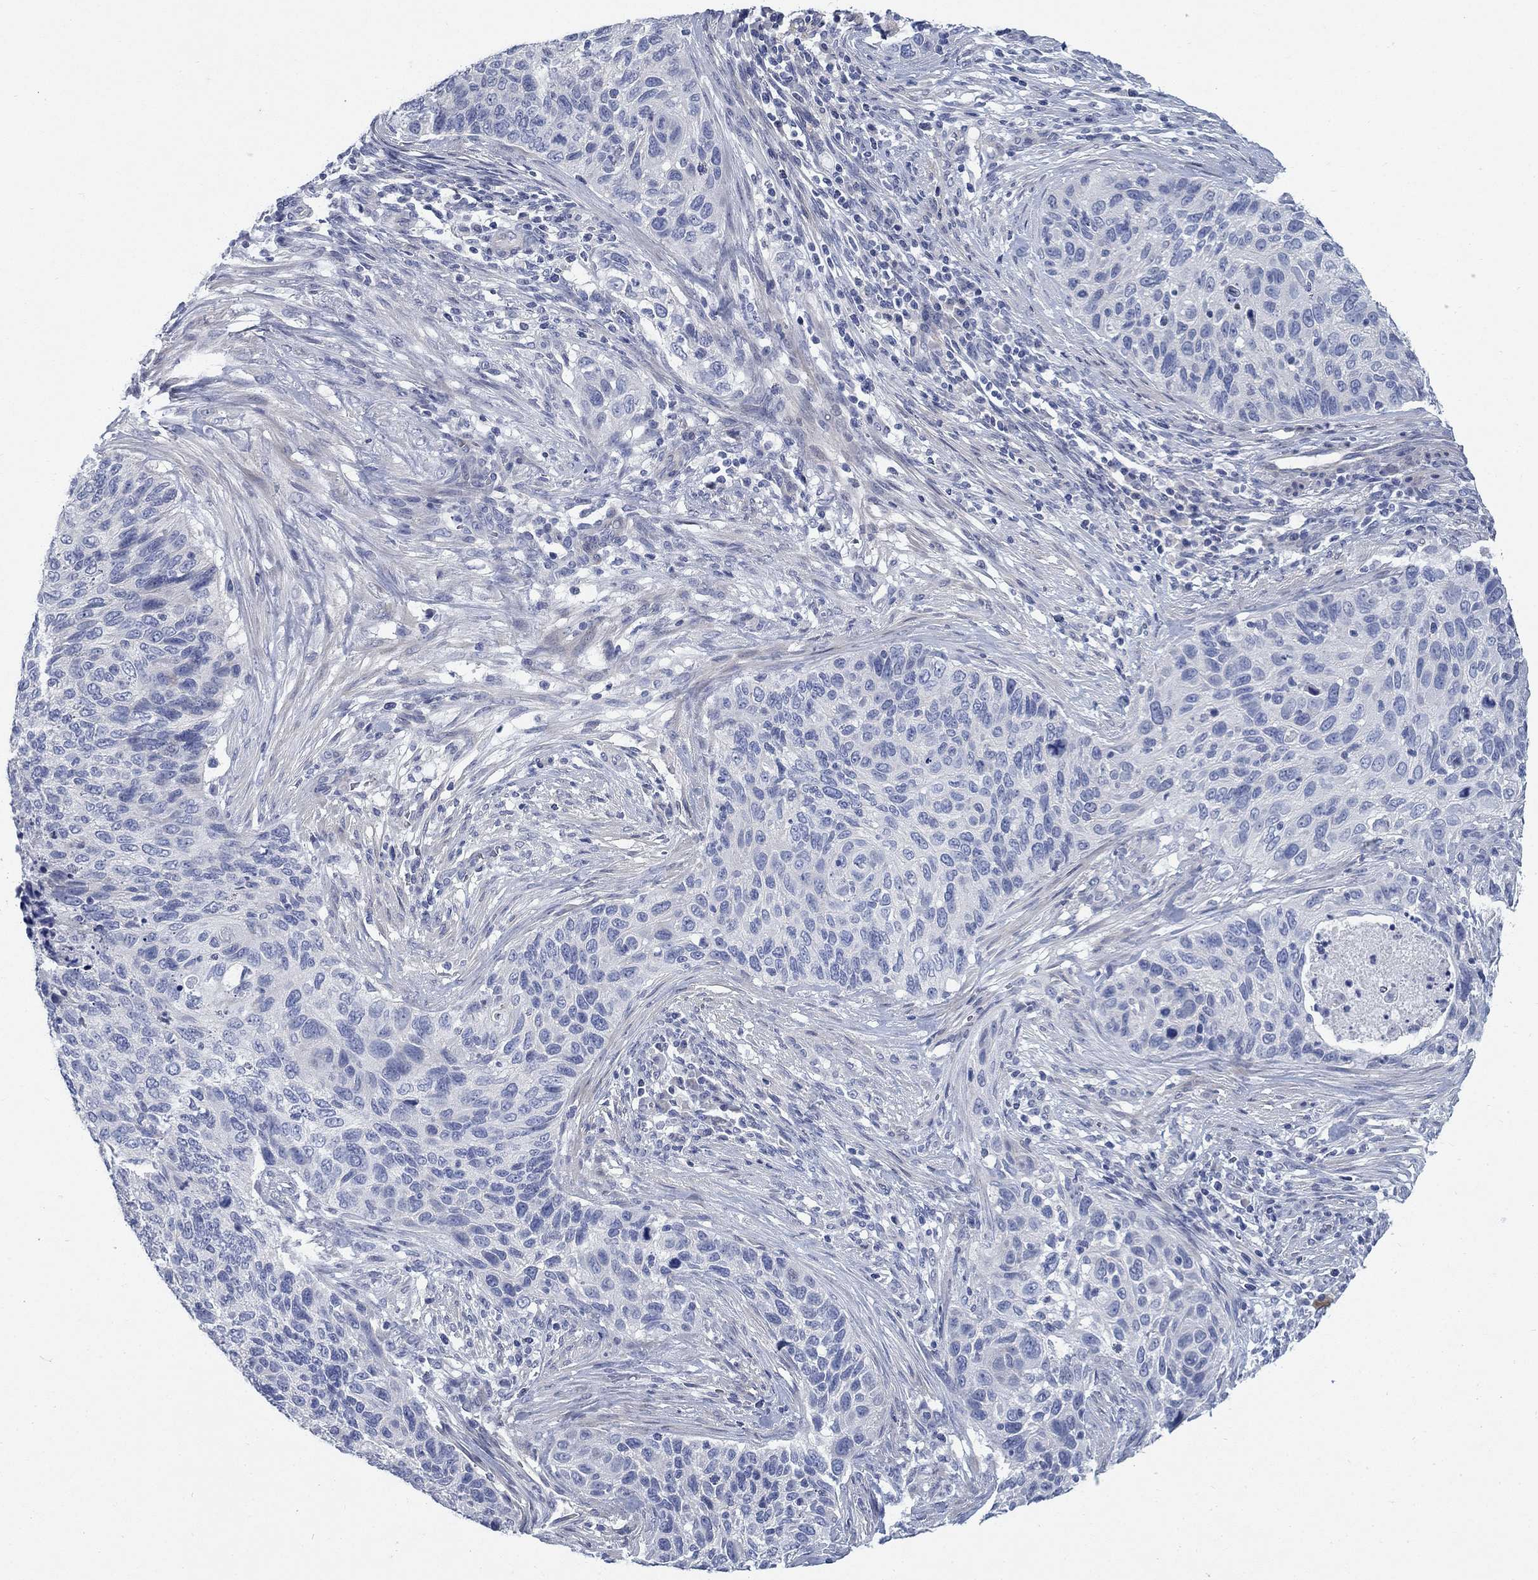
{"staining": {"intensity": "negative", "quantity": "none", "location": "none"}, "tissue": "cervical cancer", "cell_type": "Tumor cells", "image_type": "cancer", "snomed": [{"axis": "morphology", "description": "Squamous cell carcinoma, NOS"}, {"axis": "topography", "description": "Cervix"}], "caption": "Micrograph shows no protein positivity in tumor cells of squamous cell carcinoma (cervical) tissue.", "gene": "DNER", "patient": {"sex": "female", "age": 70}}